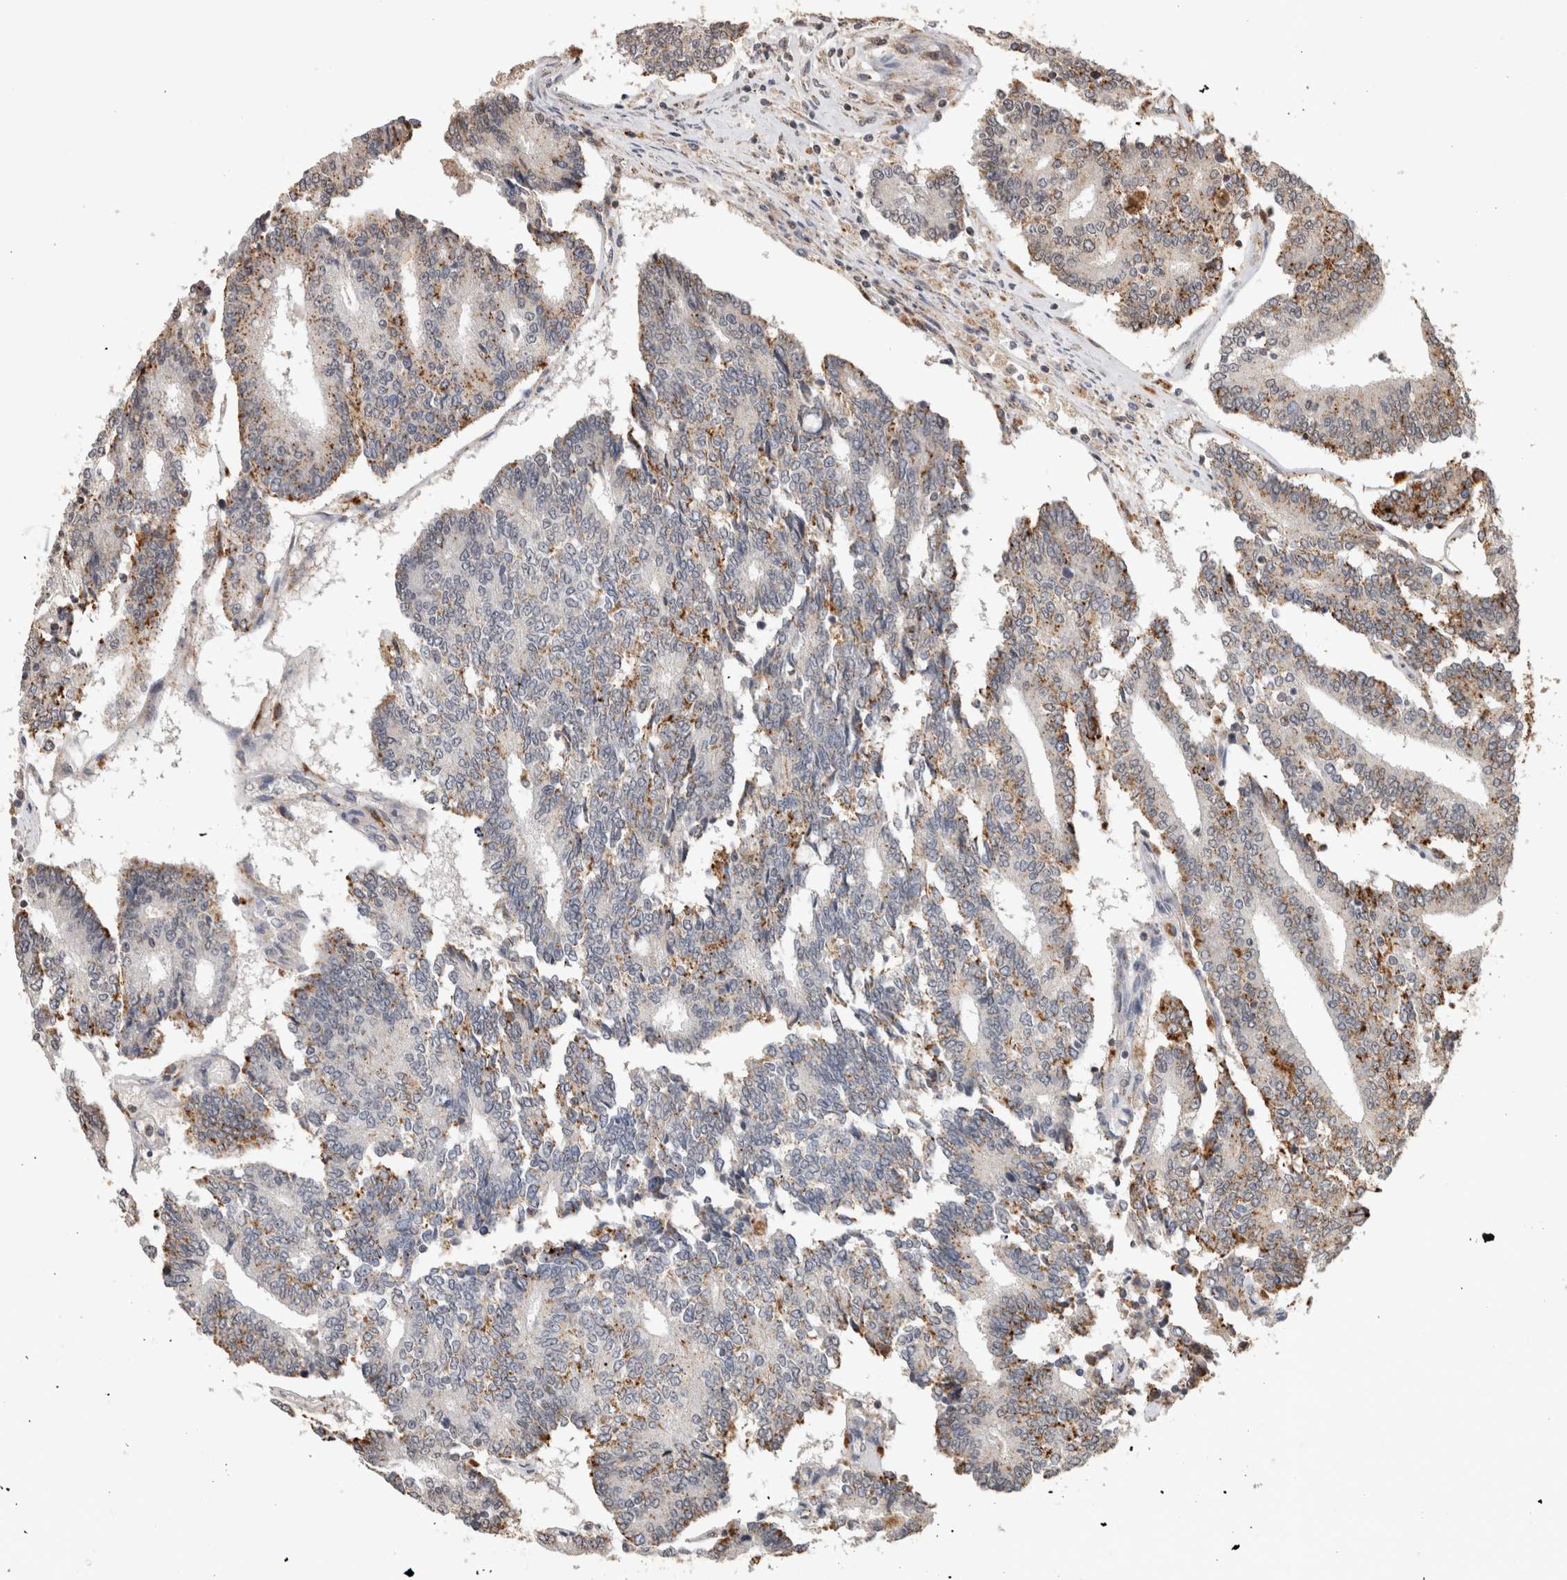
{"staining": {"intensity": "moderate", "quantity": "25%-75%", "location": "cytoplasmic/membranous"}, "tissue": "prostate cancer", "cell_type": "Tumor cells", "image_type": "cancer", "snomed": [{"axis": "morphology", "description": "Normal tissue, NOS"}, {"axis": "morphology", "description": "Adenocarcinoma, High grade"}, {"axis": "topography", "description": "Prostate"}, {"axis": "topography", "description": "Seminal veicle"}], "caption": "About 25%-75% of tumor cells in prostate cancer demonstrate moderate cytoplasmic/membranous protein staining as visualized by brown immunohistochemical staining.", "gene": "ARSA", "patient": {"sex": "male", "age": 55}}